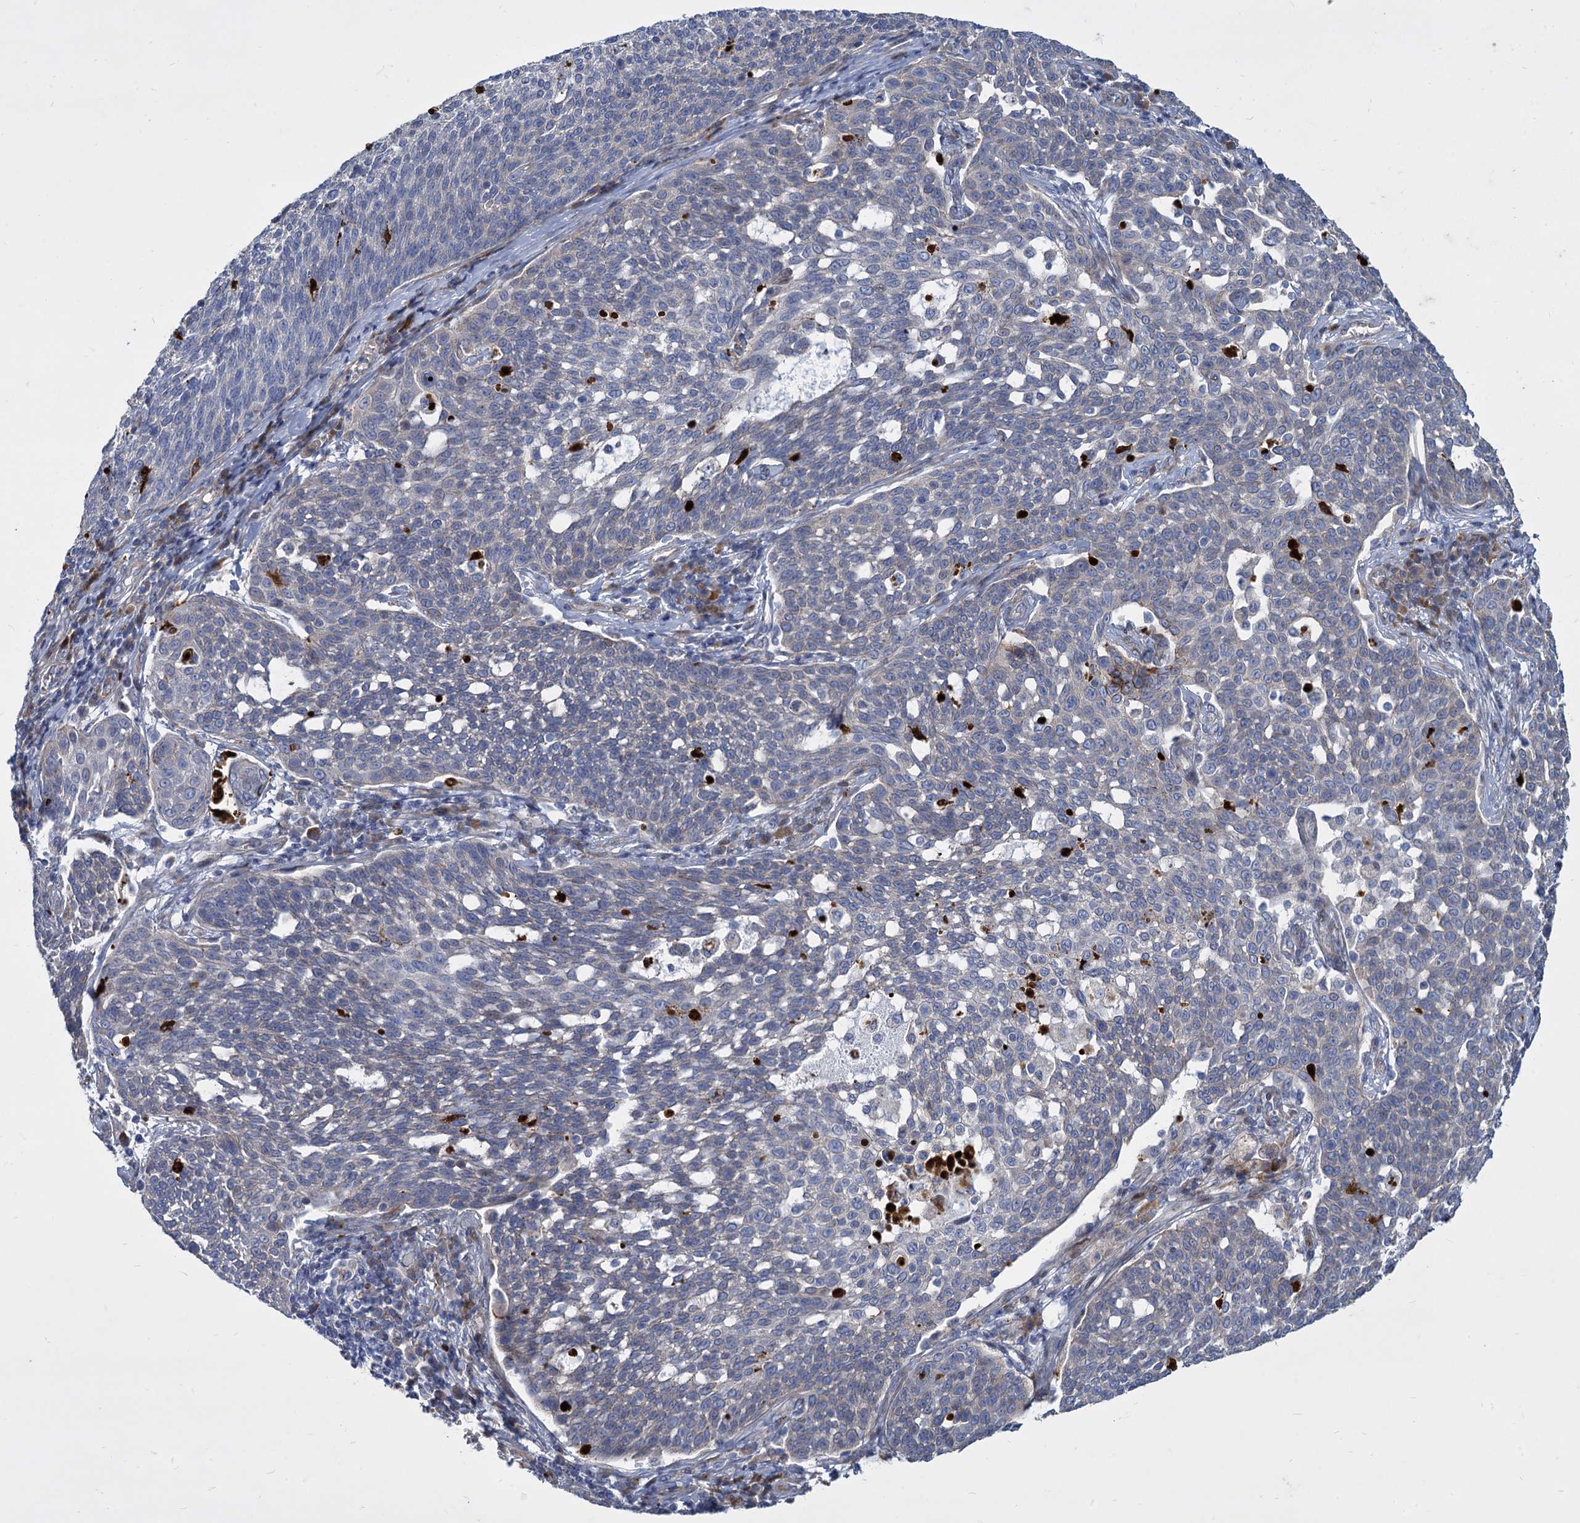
{"staining": {"intensity": "negative", "quantity": "none", "location": "none"}, "tissue": "cervical cancer", "cell_type": "Tumor cells", "image_type": "cancer", "snomed": [{"axis": "morphology", "description": "Squamous cell carcinoma, NOS"}, {"axis": "topography", "description": "Cervix"}], "caption": "The micrograph reveals no staining of tumor cells in cervical cancer. The staining is performed using DAB (3,3'-diaminobenzidine) brown chromogen with nuclei counter-stained in using hematoxylin.", "gene": "TRIM77", "patient": {"sex": "female", "age": 34}}